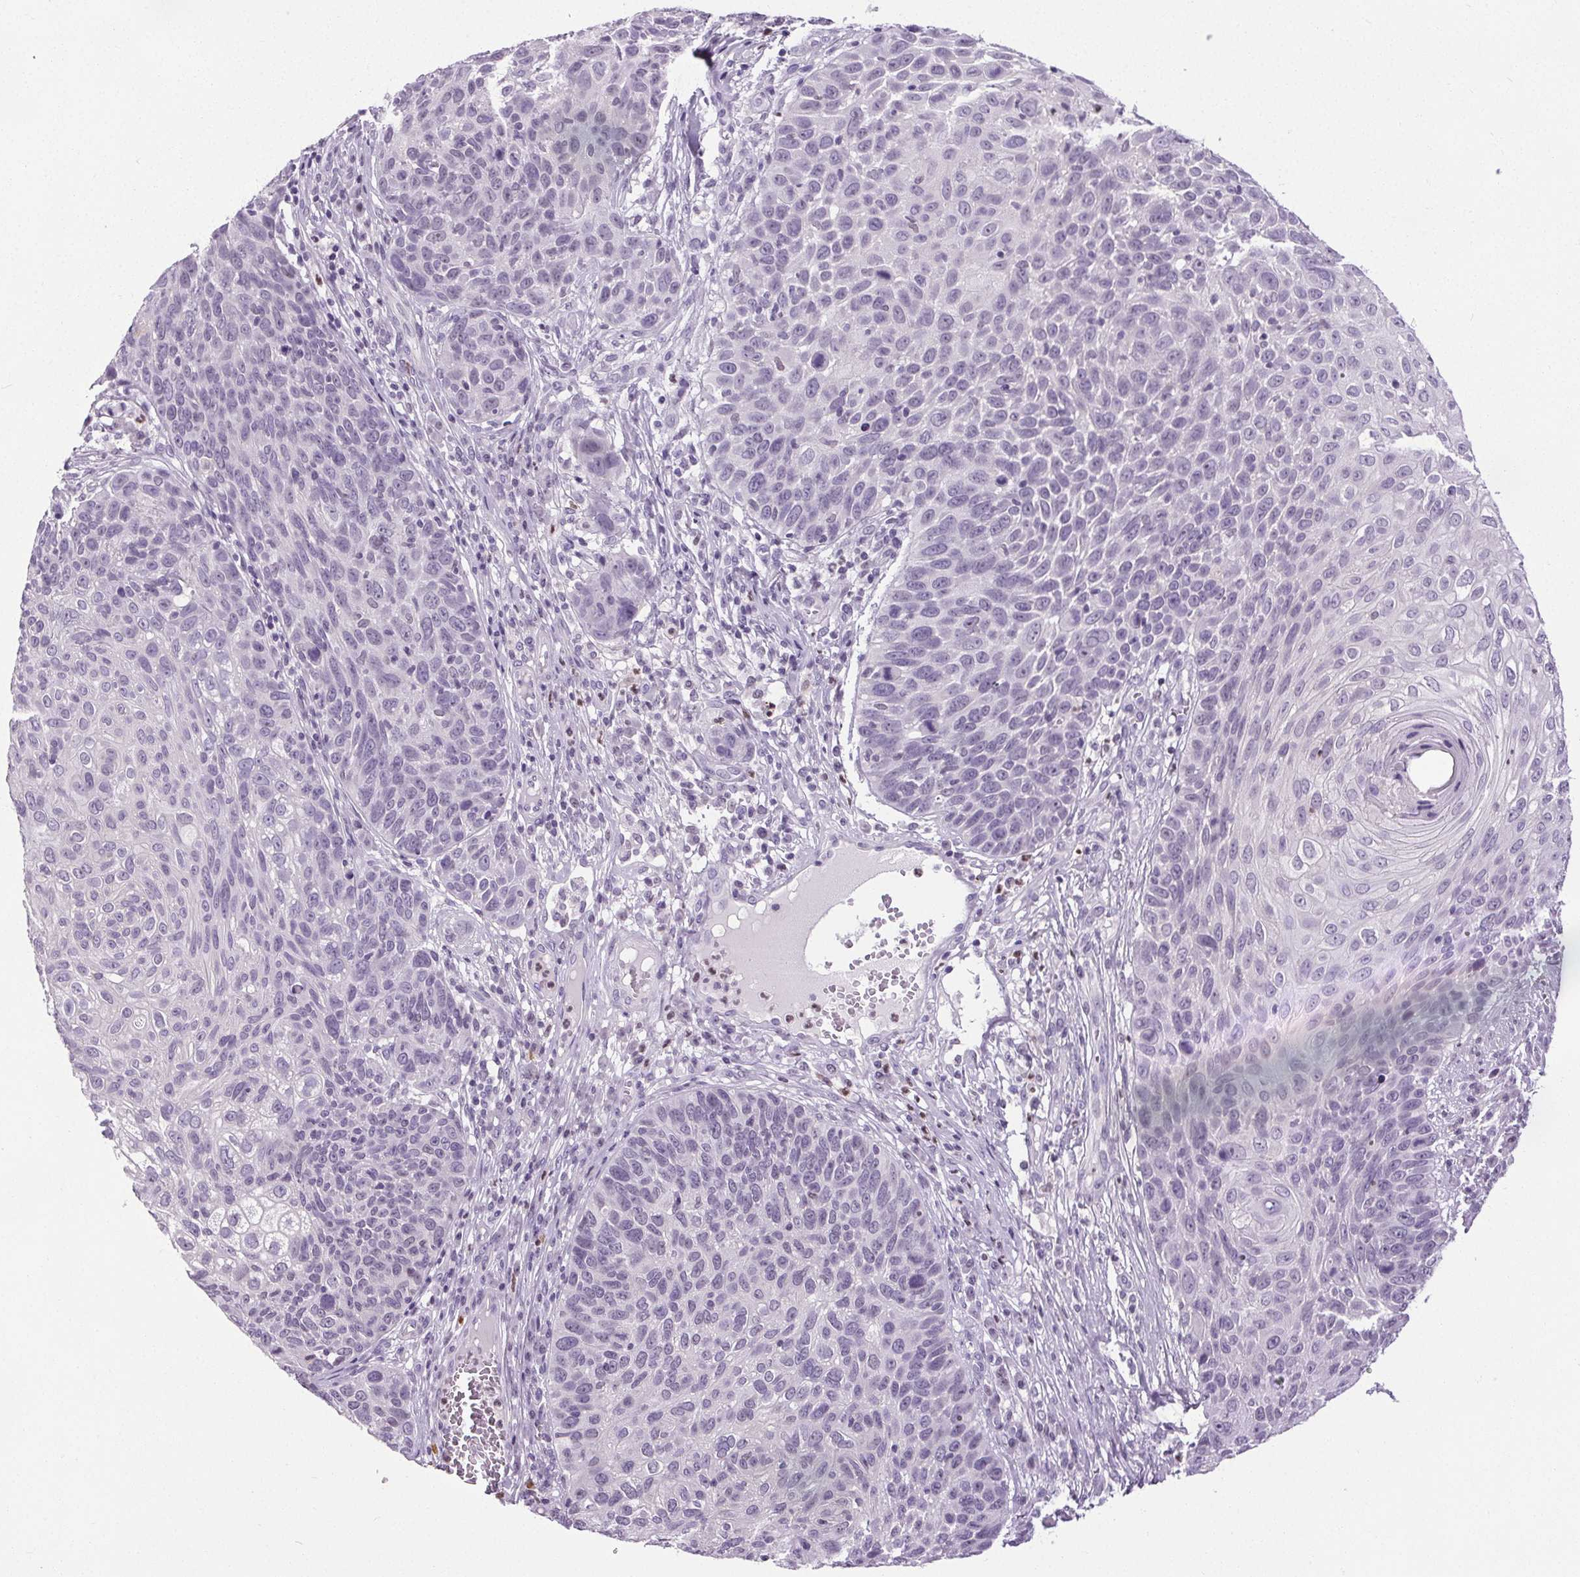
{"staining": {"intensity": "negative", "quantity": "none", "location": "none"}, "tissue": "skin cancer", "cell_type": "Tumor cells", "image_type": "cancer", "snomed": [{"axis": "morphology", "description": "Squamous cell carcinoma, NOS"}, {"axis": "topography", "description": "Skin"}], "caption": "An image of skin cancer stained for a protein displays no brown staining in tumor cells. (Brightfield microscopy of DAB immunohistochemistry at high magnification).", "gene": "TMEM240", "patient": {"sex": "male", "age": 92}}